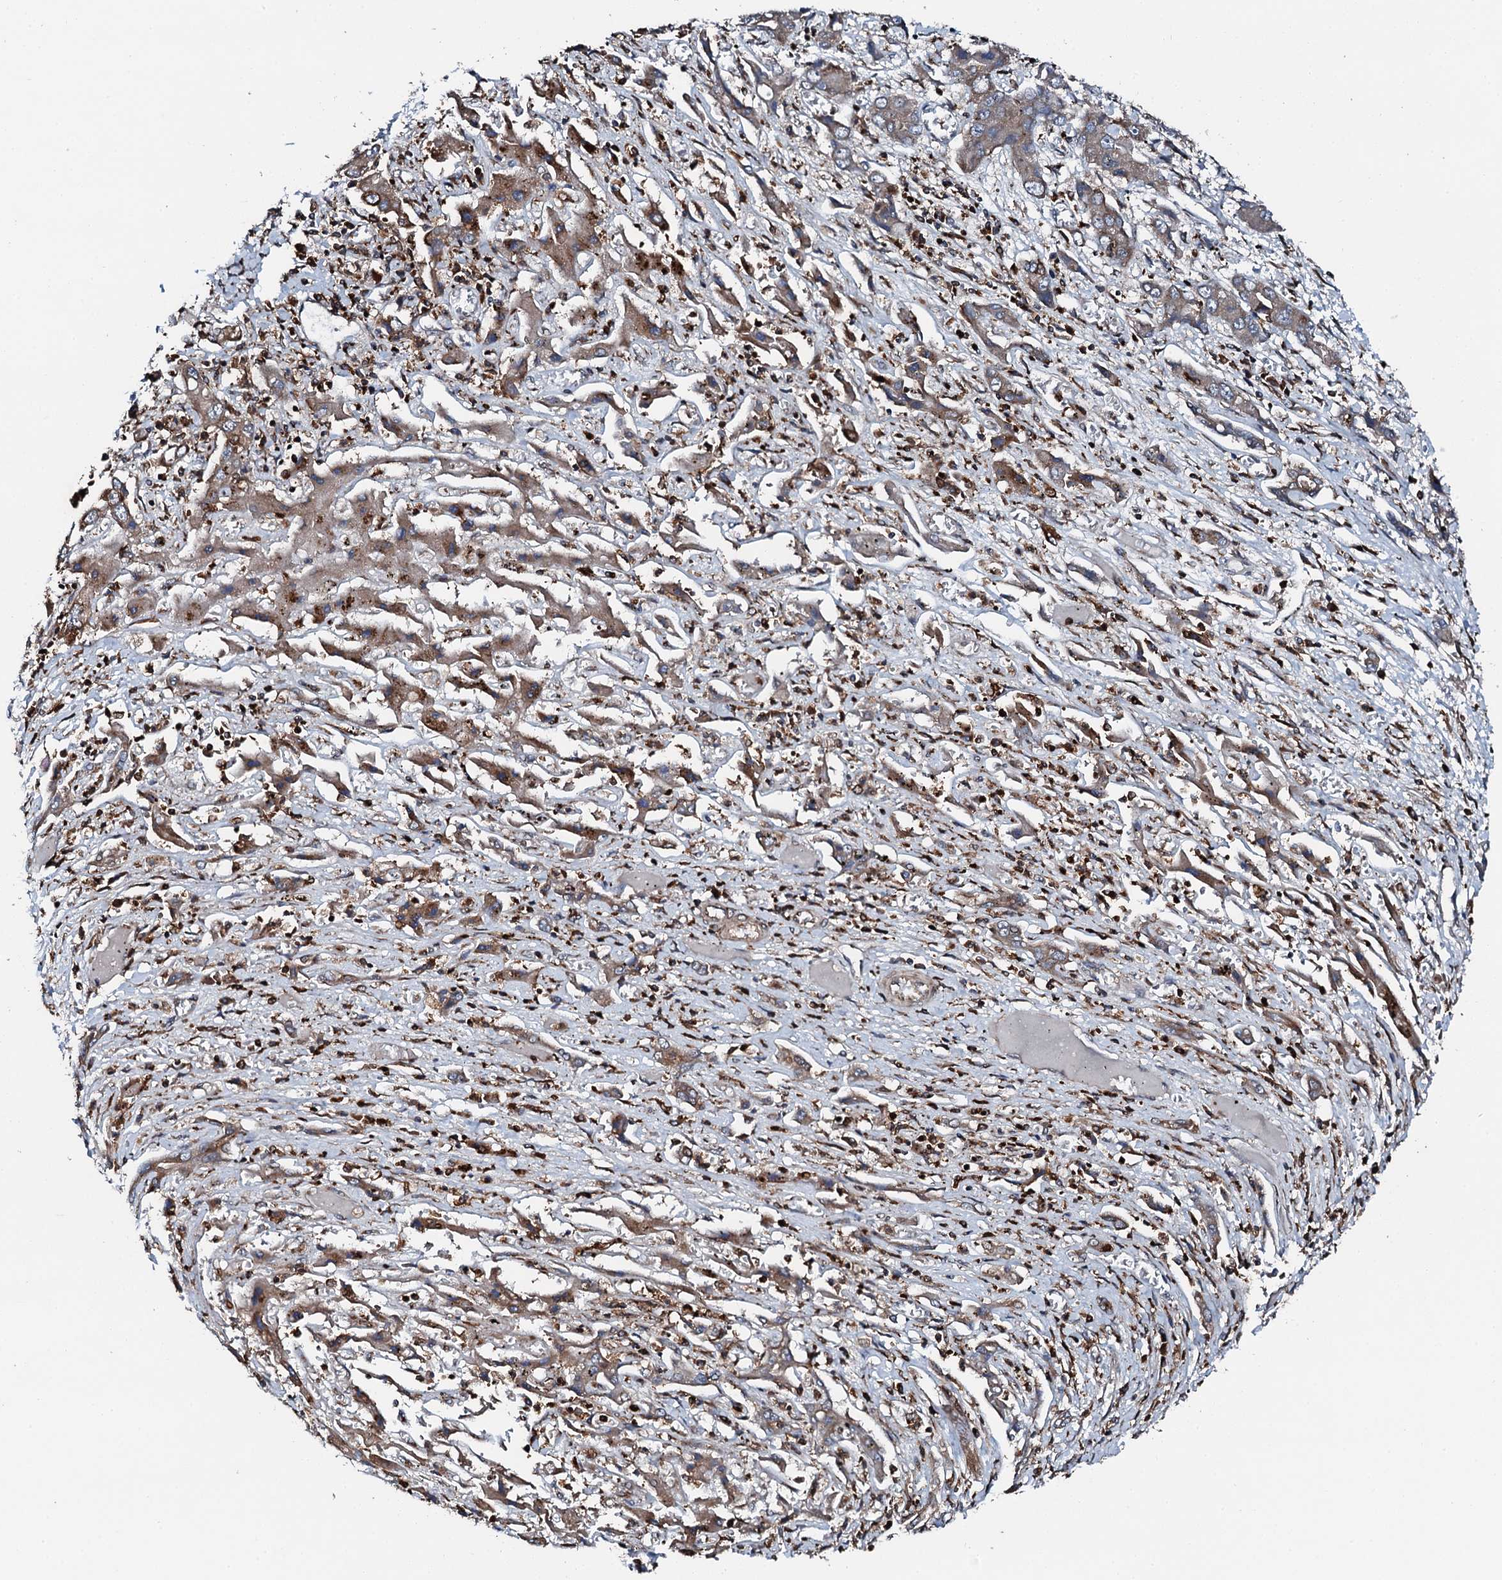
{"staining": {"intensity": "weak", "quantity": "<25%", "location": "cytoplasmic/membranous"}, "tissue": "liver cancer", "cell_type": "Tumor cells", "image_type": "cancer", "snomed": [{"axis": "morphology", "description": "Cholangiocarcinoma"}, {"axis": "topography", "description": "Liver"}], "caption": "Immunohistochemical staining of human liver cholangiocarcinoma exhibits no significant expression in tumor cells.", "gene": "EDC4", "patient": {"sex": "male", "age": 67}}